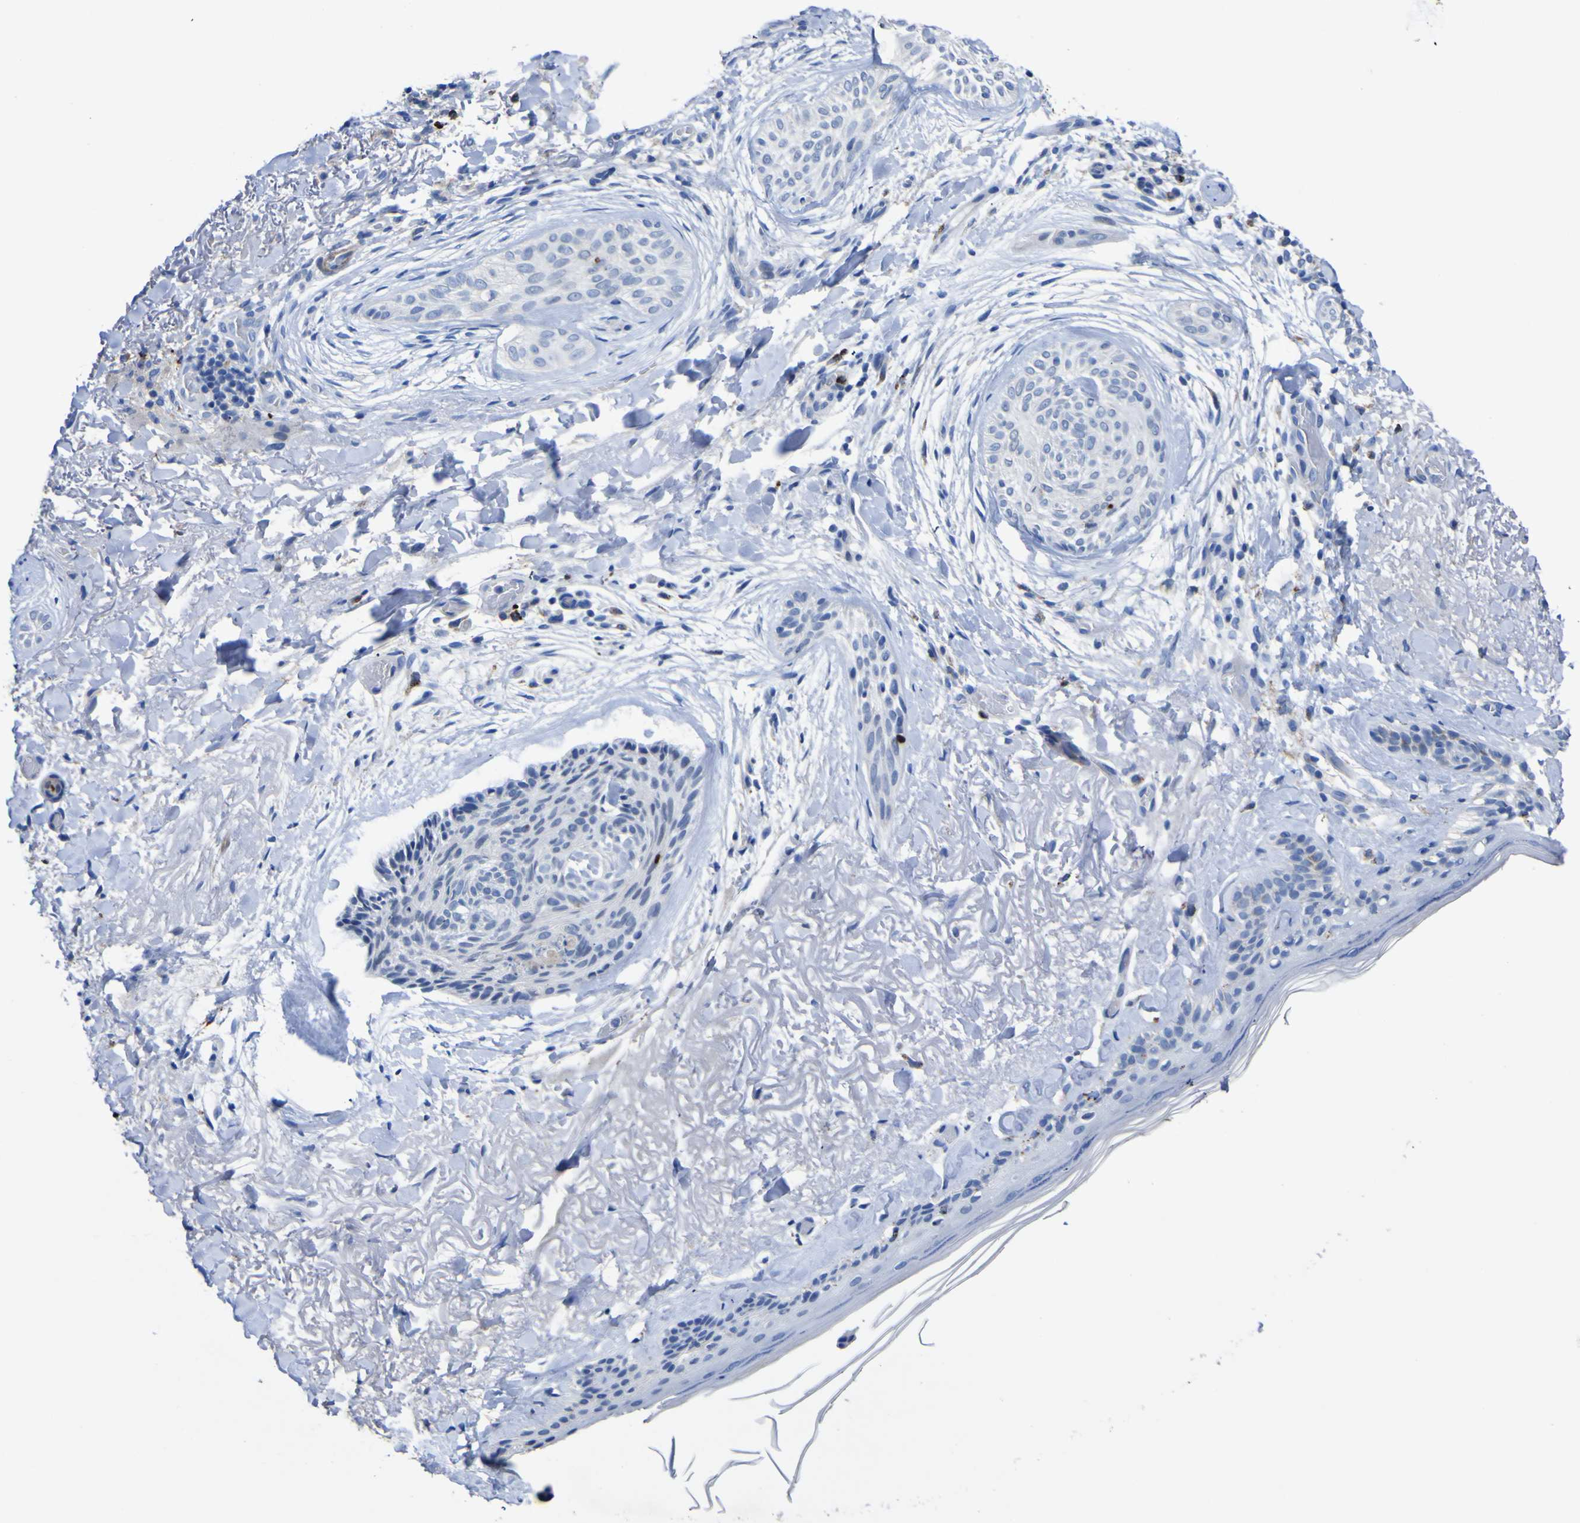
{"staining": {"intensity": "negative", "quantity": "none", "location": "none"}, "tissue": "skin cancer", "cell_type": "Tumor cells", "image_type": "cancer", "snomed": [{"axis": "morphology", "description": "Normal tissue, NOS"}, {"axis": "morphology", "description": "Basal cell carcinoma"}, {"axis": "topography", "description": "Skin"}], "caption": "Tumor cells show no significant protein staining in skin cancer. (DAB (3,3'-diaminobenzidine) immunohistochemistry (IHC), high magnification).", "gene": "AGO4", "patient": {"sex": "female", "age": 71}}